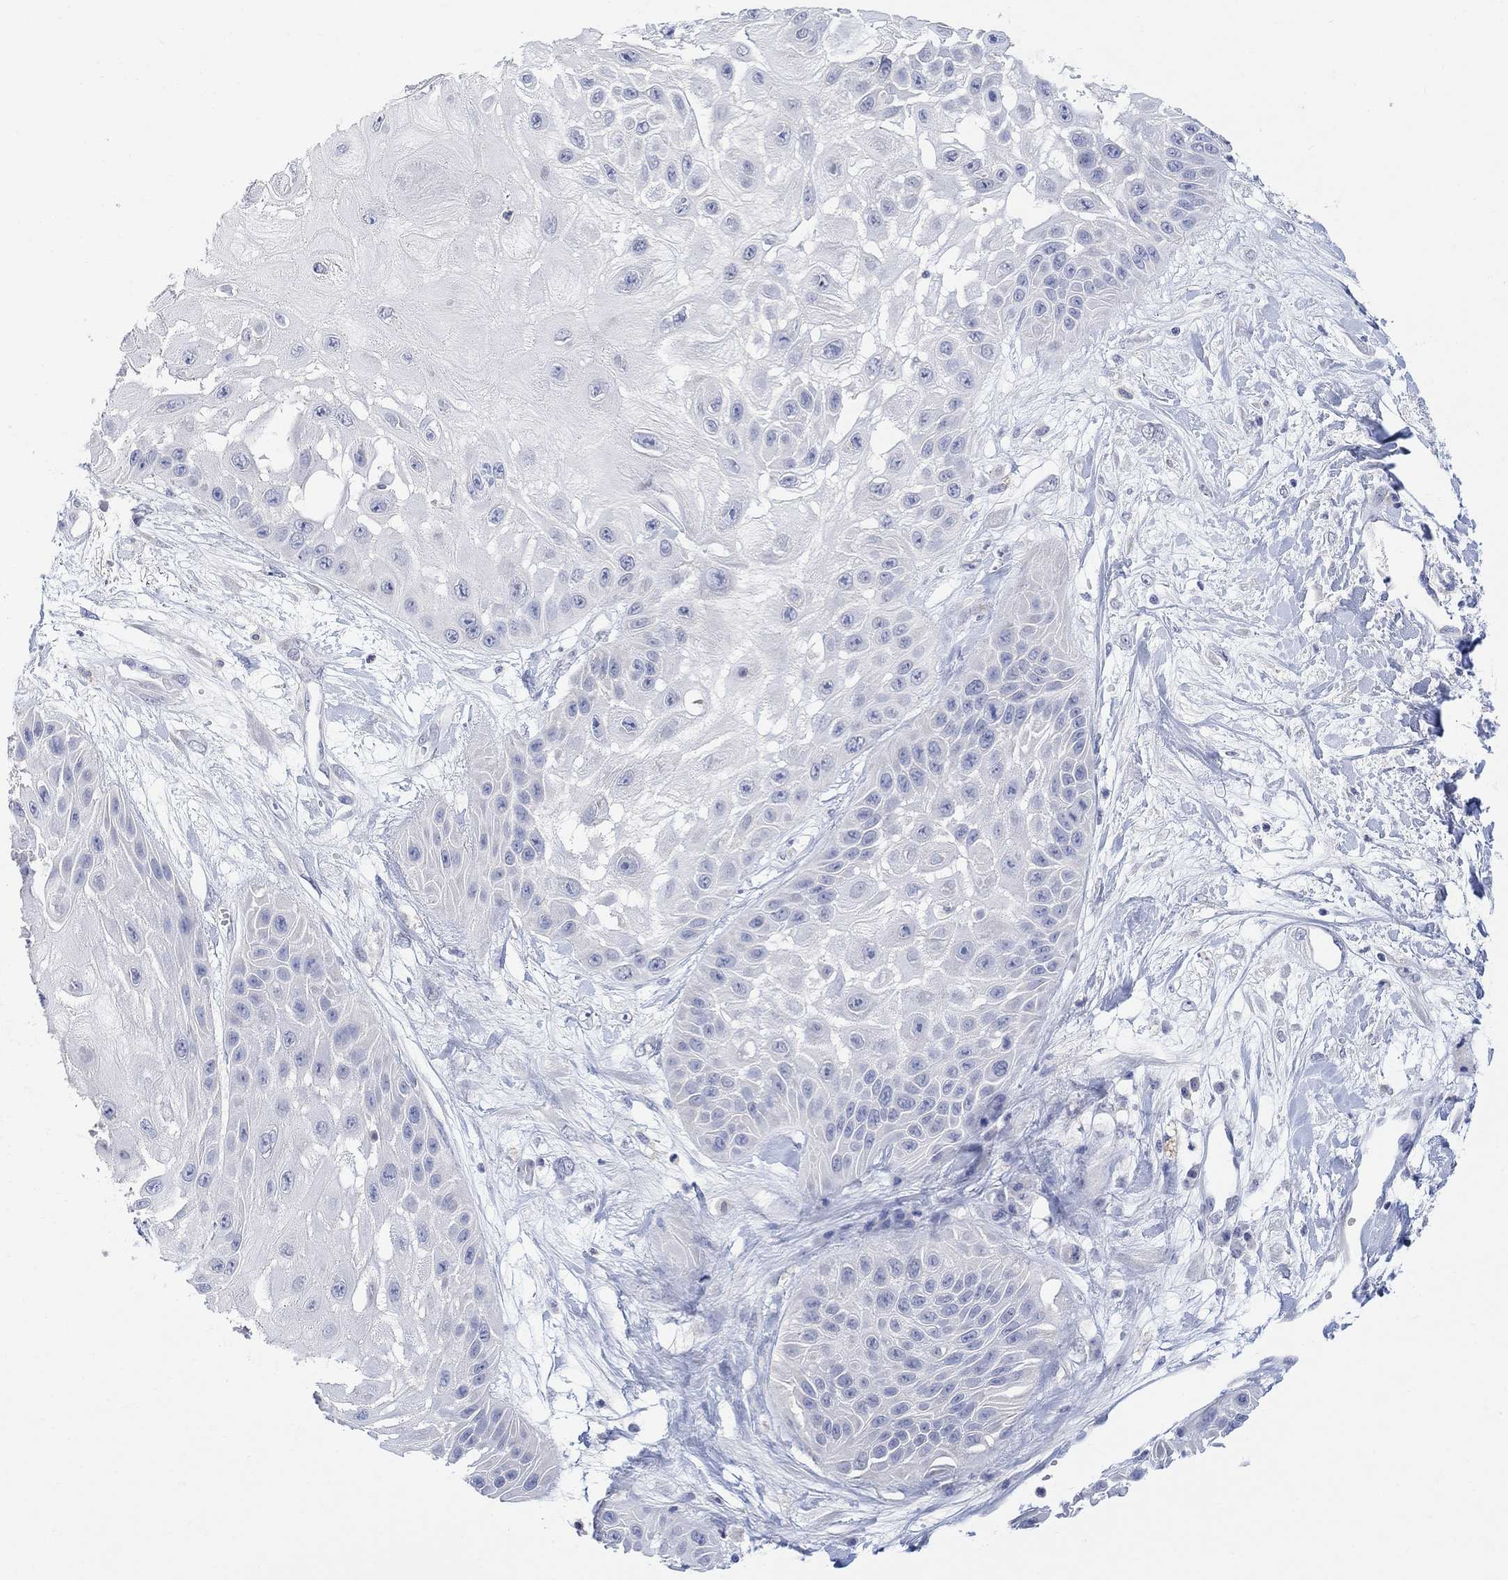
{"staining": {"intensity": "negative", "quantity": "none", "location": "none"}, "tissue": "skin cancer", "cell_type": "Tumor cells", "image_type": "cancer", "snomed": [{"axis": "morphology", "description": "Normal tissue, NOS"}, {"axis": "morphology", "description": "Squamous cell carcinoma, NOS"}, {"axis": "topography", "description": "Skin"}], "caption": "Skin squamous cell carcinoma stained for a protein using IHC exhibits no expression tumor cells.", "gene": "FBP2", "patient": {"sex": "male", "age": 79}}